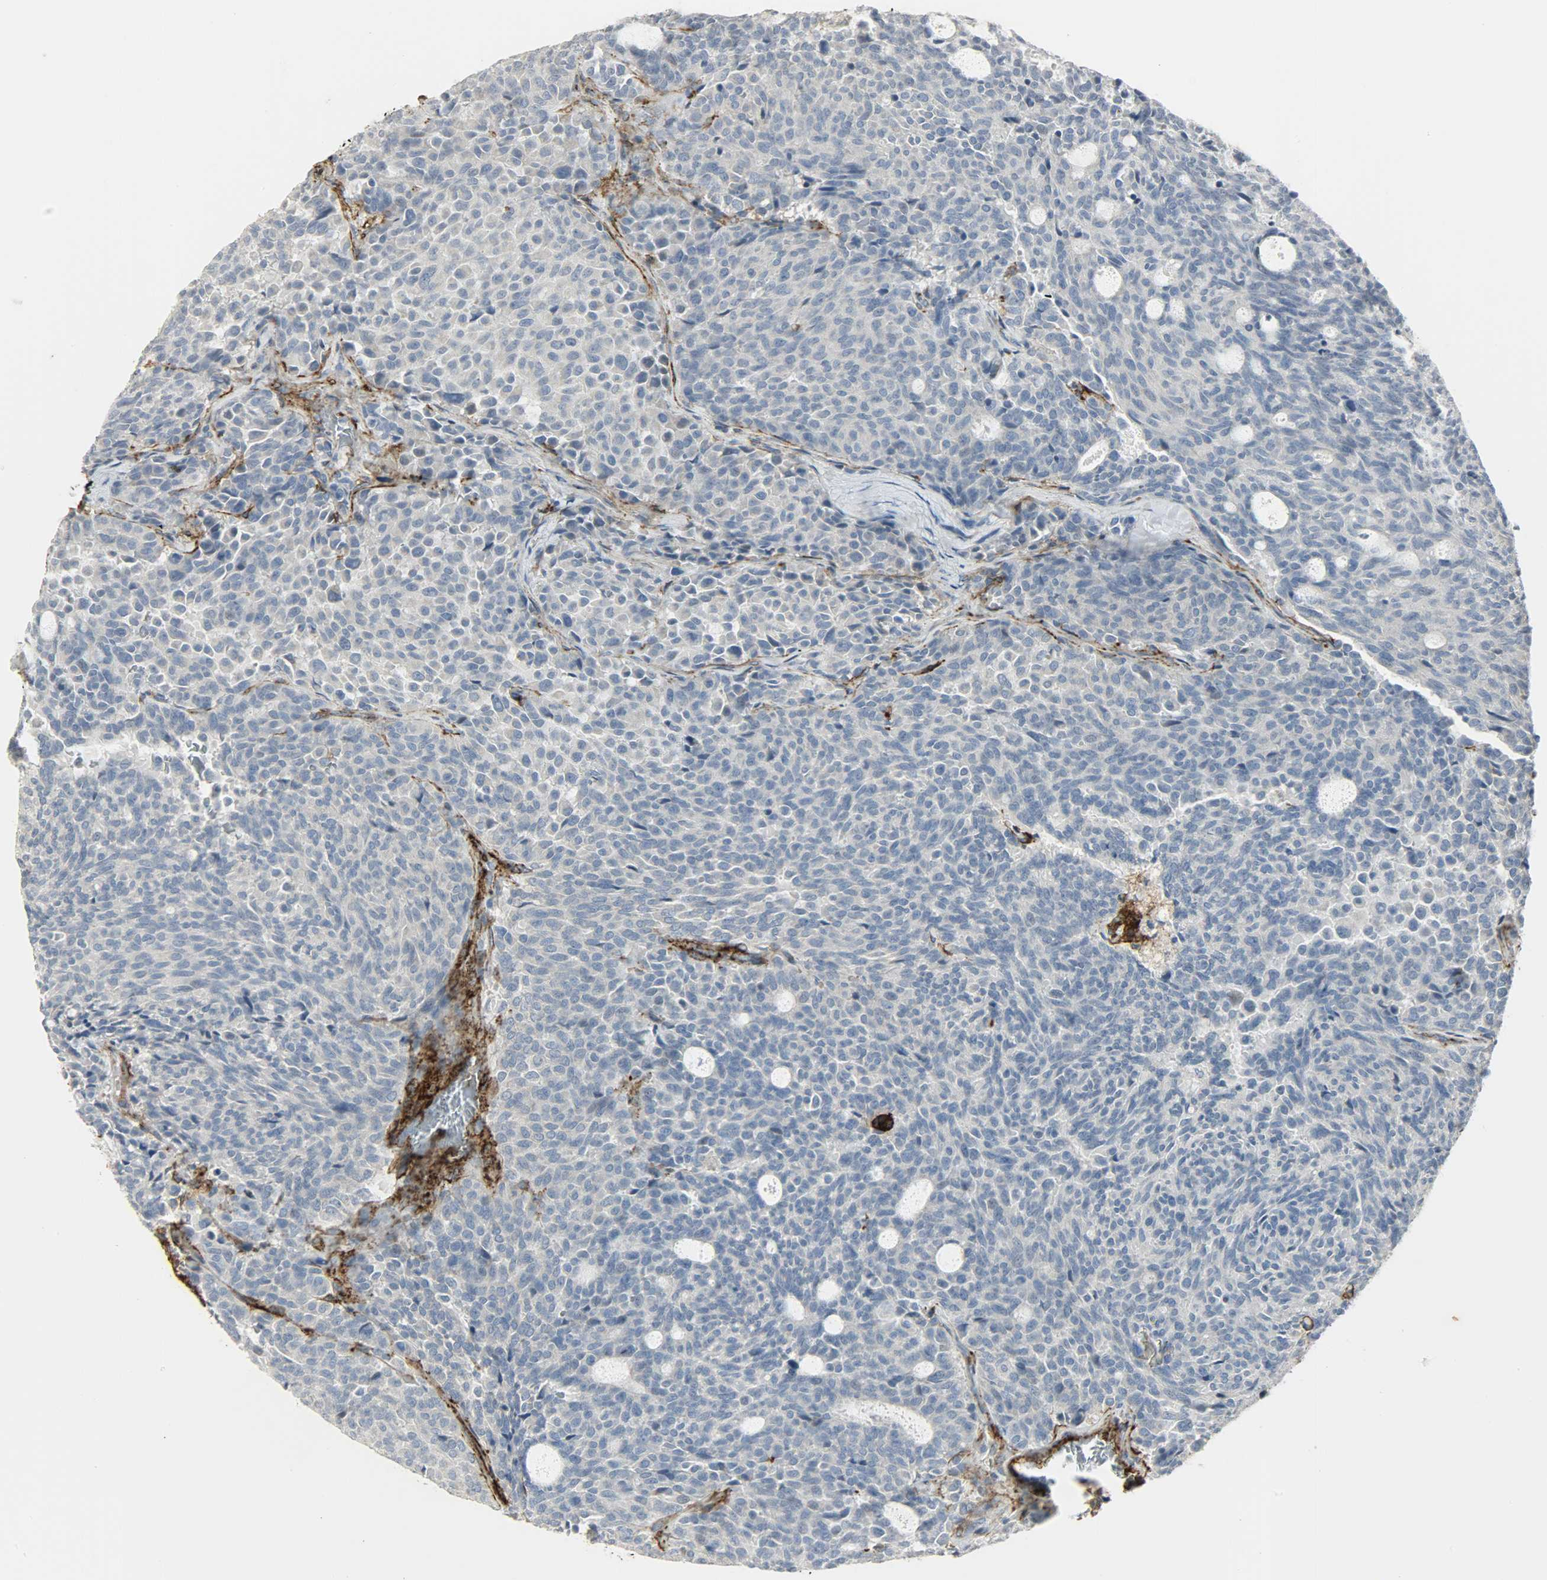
{"staining": {"intensity": "negative", "quantity": "none", "location": "none"}, "tissue": "carcinoid", "cell_type": "Tumor cells", "image_type": "cancer", "snomed": [{"axis": "morphology", "description": "Carcinoid, malignant, NOS"}, {"axis": "topography", "description": "Pancreas"}], "caption": "Tumor cells show no significant staining in carcinoid. (DAB immunohistochemistry, high magnification).", "gene": "ENPEP", "patient": {"sex": "female", "age": 54}}